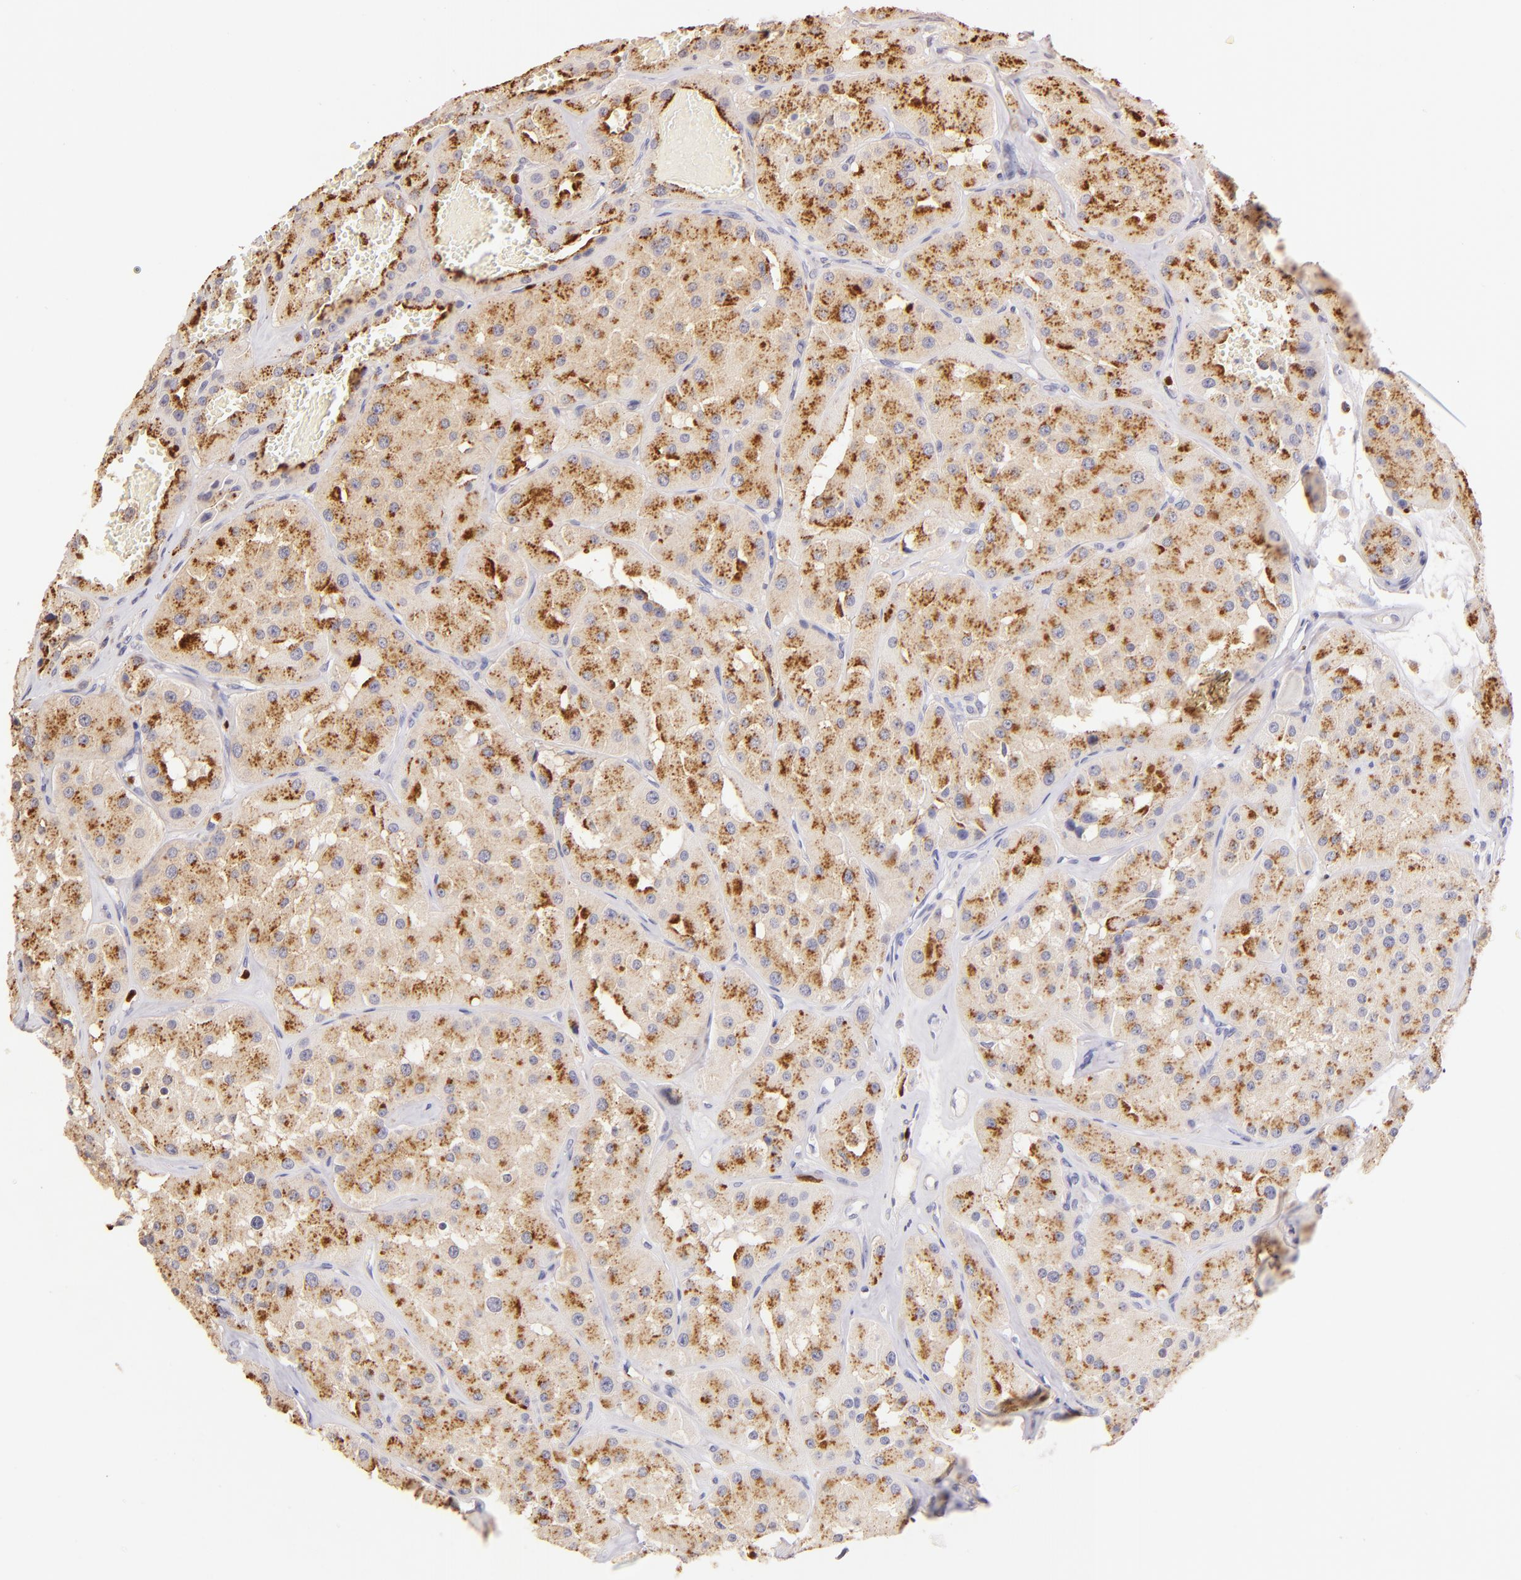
{"staining": {"intensity": "strong", "quantity": ">75%", "location": "cytoplasmic/membranous"}, "tissue": "renal cancer", "cell_type": "Tumor cells", "image_type": "cancer", "snomed": [{"axis": "morphology", "description": "Adenocarcinoma, uncertain malignant potential"}, {"axis": "topography", "description": "Kidney"}], "caption": "This is an image of IHC staining of renal cancer, which shows strong expression in the cytoplasmic/membranous of tumor cells.", "gene": "ZAP70", "patient": {"sex": "male", "age": 63}}